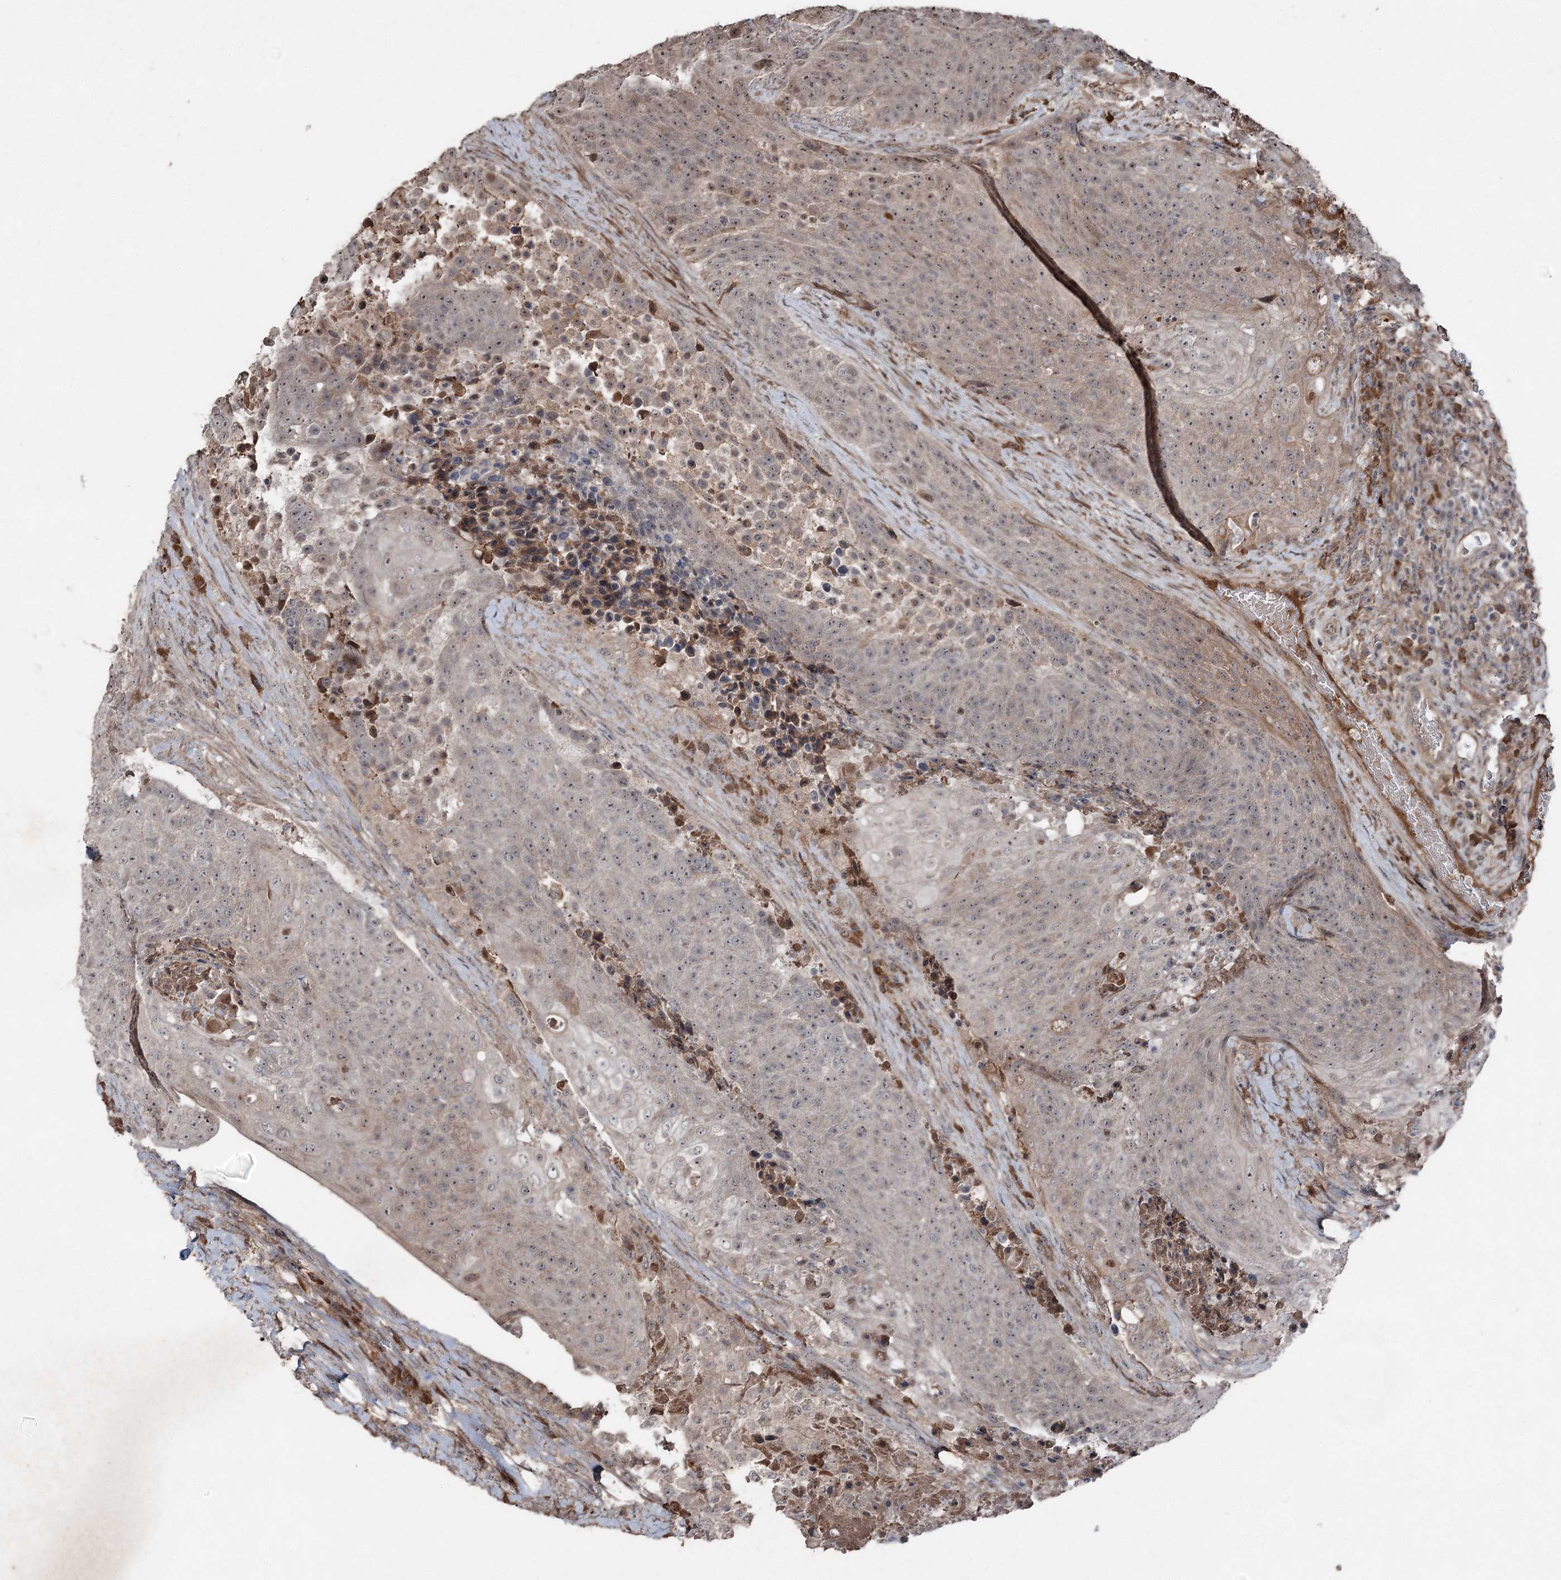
{"staining": {"intensity": "moderate", "quantity": "<25%", "location": "nuclear"}, "tissue": "urothelial cancer", "cell_type": "Tumor cells", "image_type": "cancer", "snomed": [{"axis": "morphology", "description": "Urothelial carcinoma, High grade"}, {"axis": "topography", "description": "Urinary bladder"}], "caption": "The photomicrograph exhibits a brown stain indicating the presence of a protein in the nuclear of tumor cells in high-grade urothelial carcinoma.", "gene": "MAPK8IP2", "patient": {"sex": "female", "age": 63}}